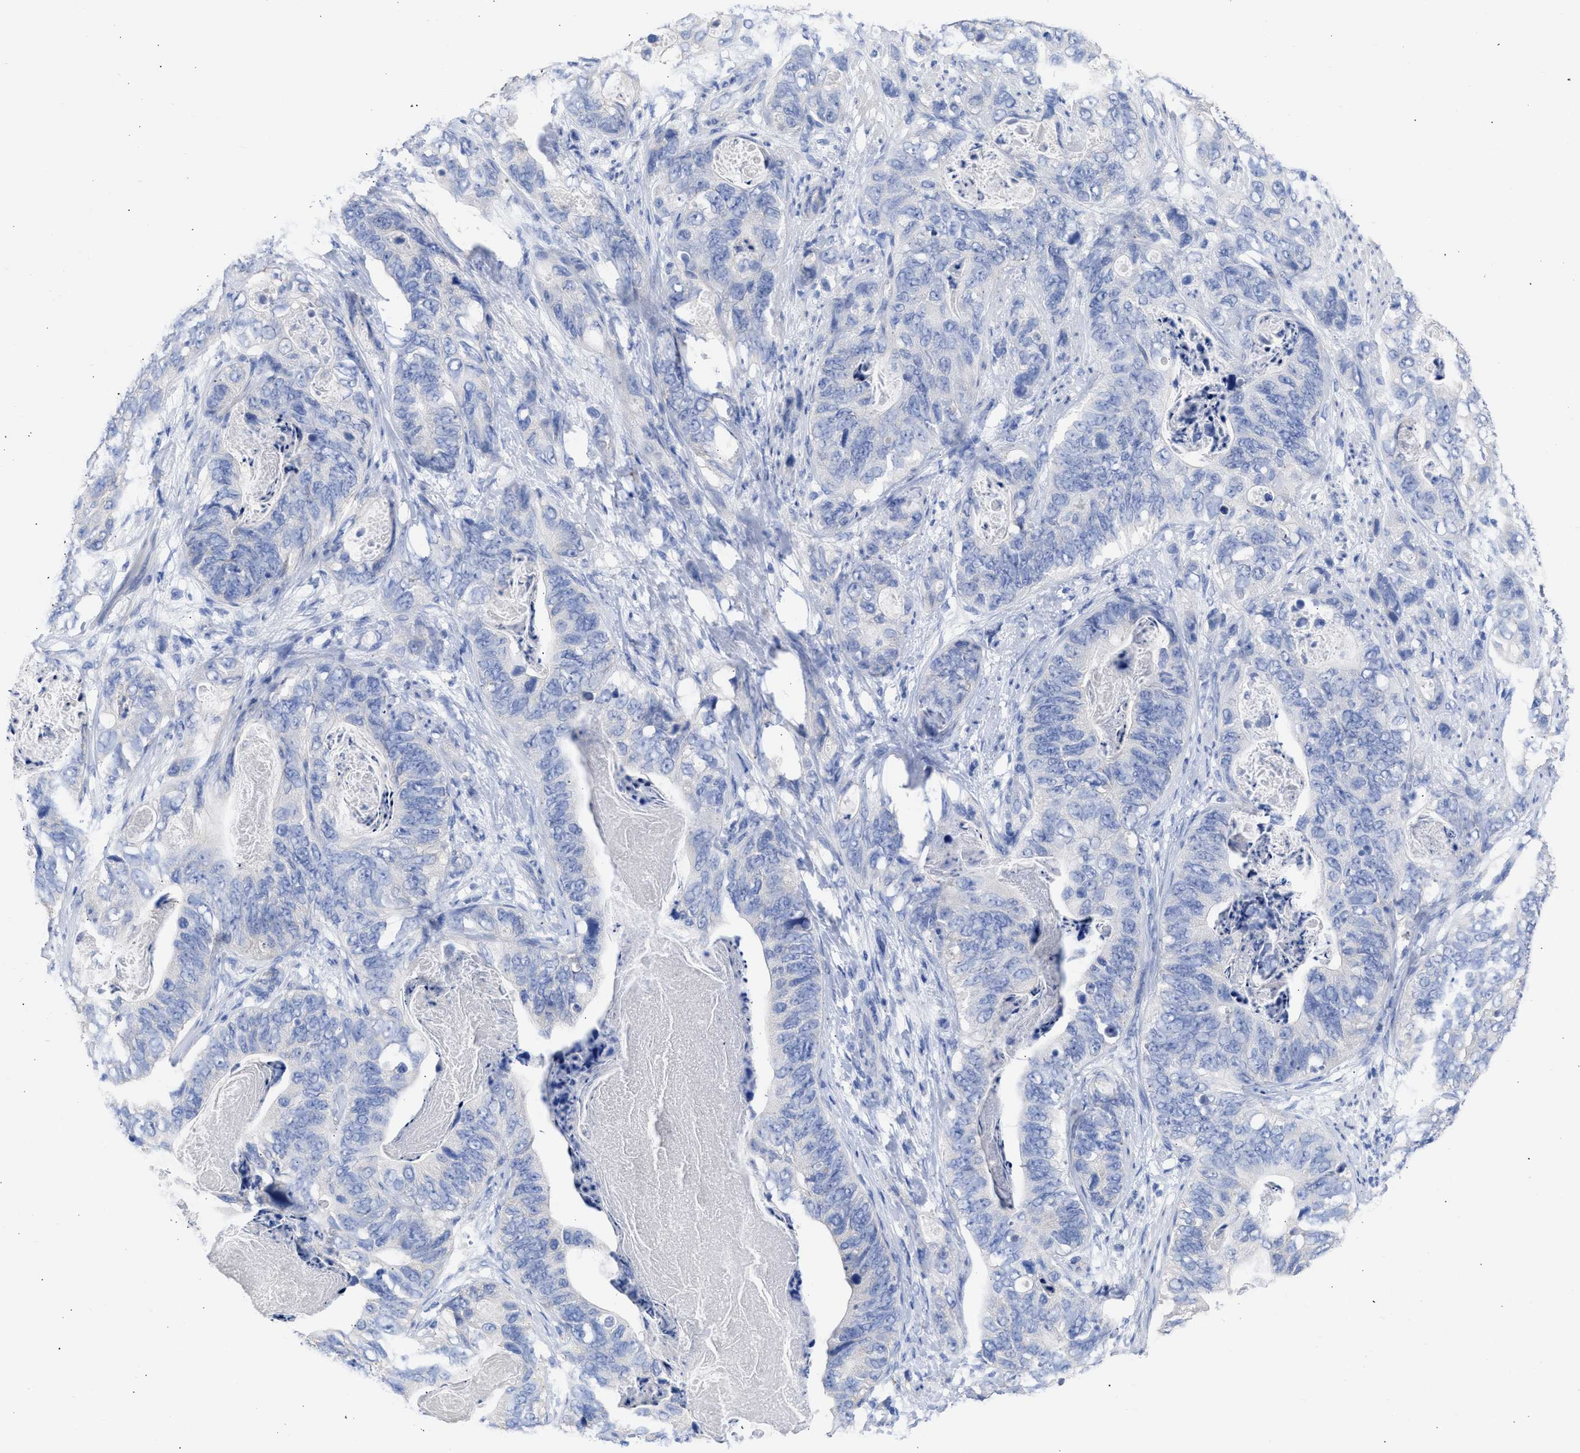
{"staining": {"intensity": "negative", "quantity": "none", "location": "none"}, "tissue": "stomach cancer", "cell_type": "Tumor cells", "image_type": "cancer", "snomed": [{"axis": "morphology", "description": "Adenocarcinoma, NOS"}, {"axis": "topography", "description": "Stomach"}], "caption": "DAB (3,3'-diaminobenzidine) immunohistochemical staining of human stomach cancer shows no significant positivity in tumor cells.", "gene": "RSPH1", "patient": {"sex": "female", "age": 89}}